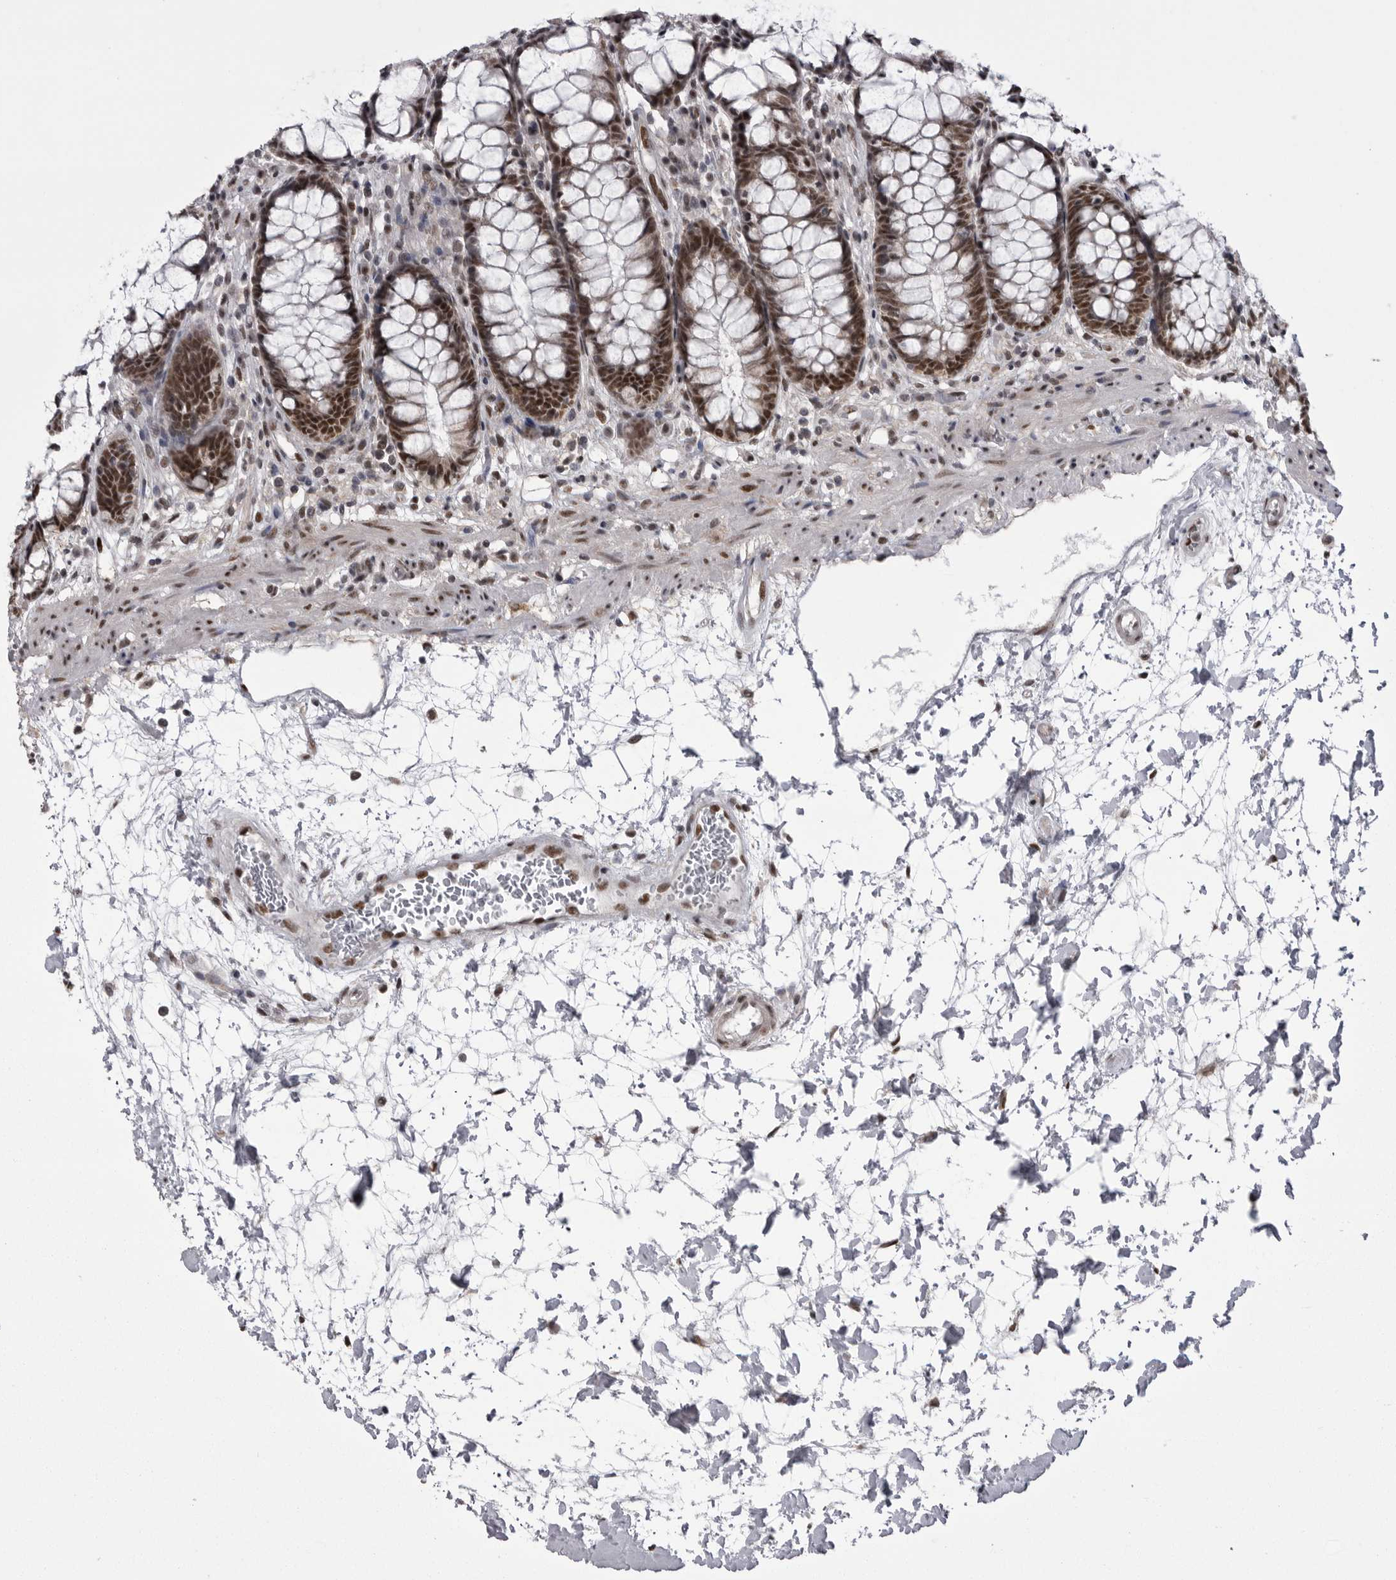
{"staining": {"intensity": "strong", "quantity": ">75%", "location": "nuclear"}, "tissue": "rectum", "cell_type": "Glandular cells", "image_type": "normal", "snomed": [{"axis": "morphology", "description": "Normal tissue, NOS"}, {"axis": "topography", "description": "Rectum"}], "caption": "DAB (3,3'-diaminobenzidine) immunohistochemical staining of benign rectum displays strong nuclear protein staining in about >75% of glandular cells.", "gene": "MEPCE", "patient": {"sex": "male", "age": 64}}